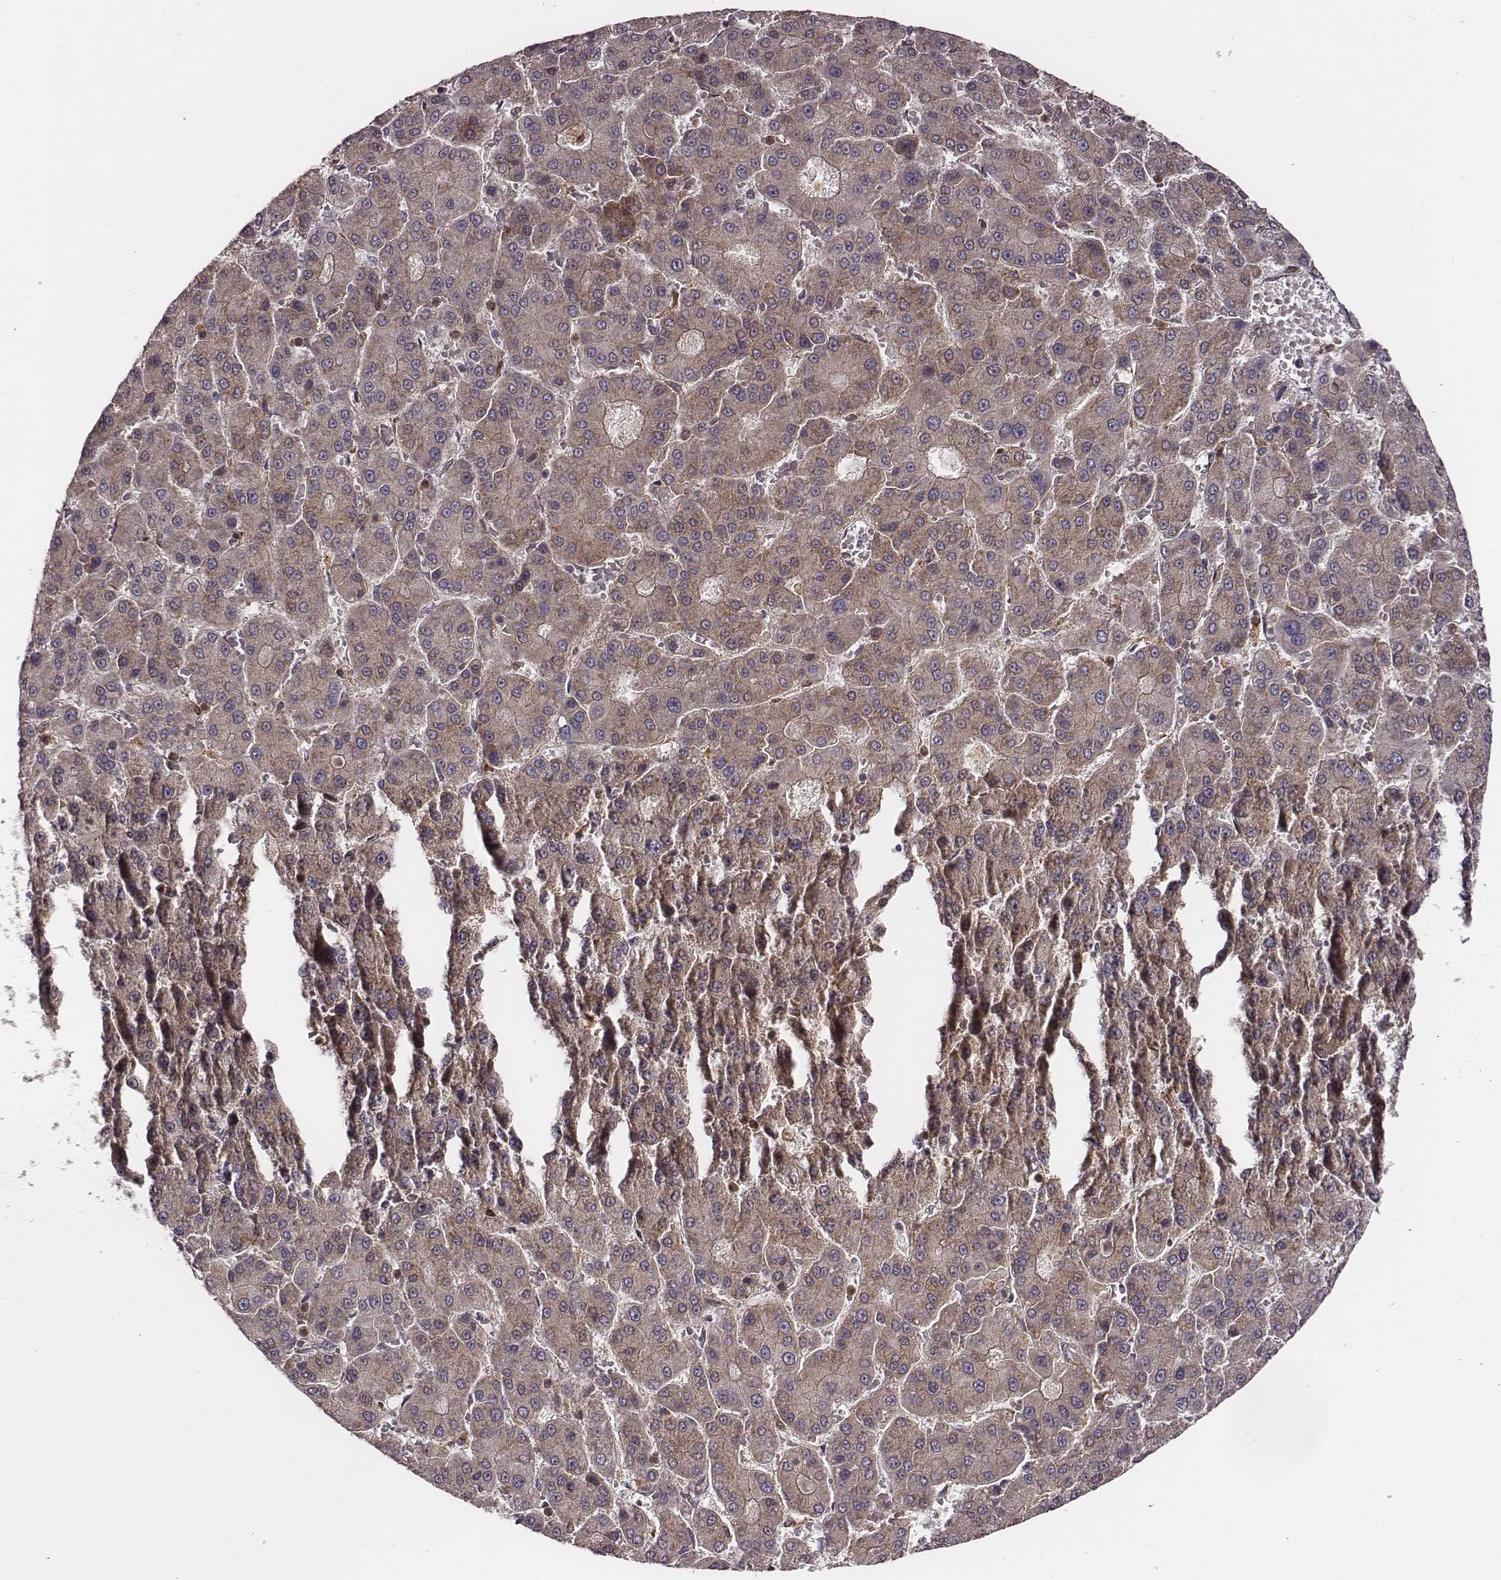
{"staining": {"intensity": "moderate", "quantity": ">75%", "location": "cytoplasmic/membranous"}, "tissue": "liver cancer", "cell_type": "Tumor cells", "image_type": "cancer", "snomed": [{"axis": "morphology", "description": "Carcinoma, Hepatocellular, NOS"}, {"axis": "topography", "description": "Liver"}], "caption": "An IHC micrograph of neoplastic tissue is shown. Protein staining in brown highlights moderate cytoplasmic/membranous positivity in liver hepatocellular carcinoma within tumor cells. (Stains: DAB in brown, nuclei in blue, Microscopy: brightfield microscopy at high magnification).", "gene": "VPS26A", "patient": {"sex": "male", "age": 70}}